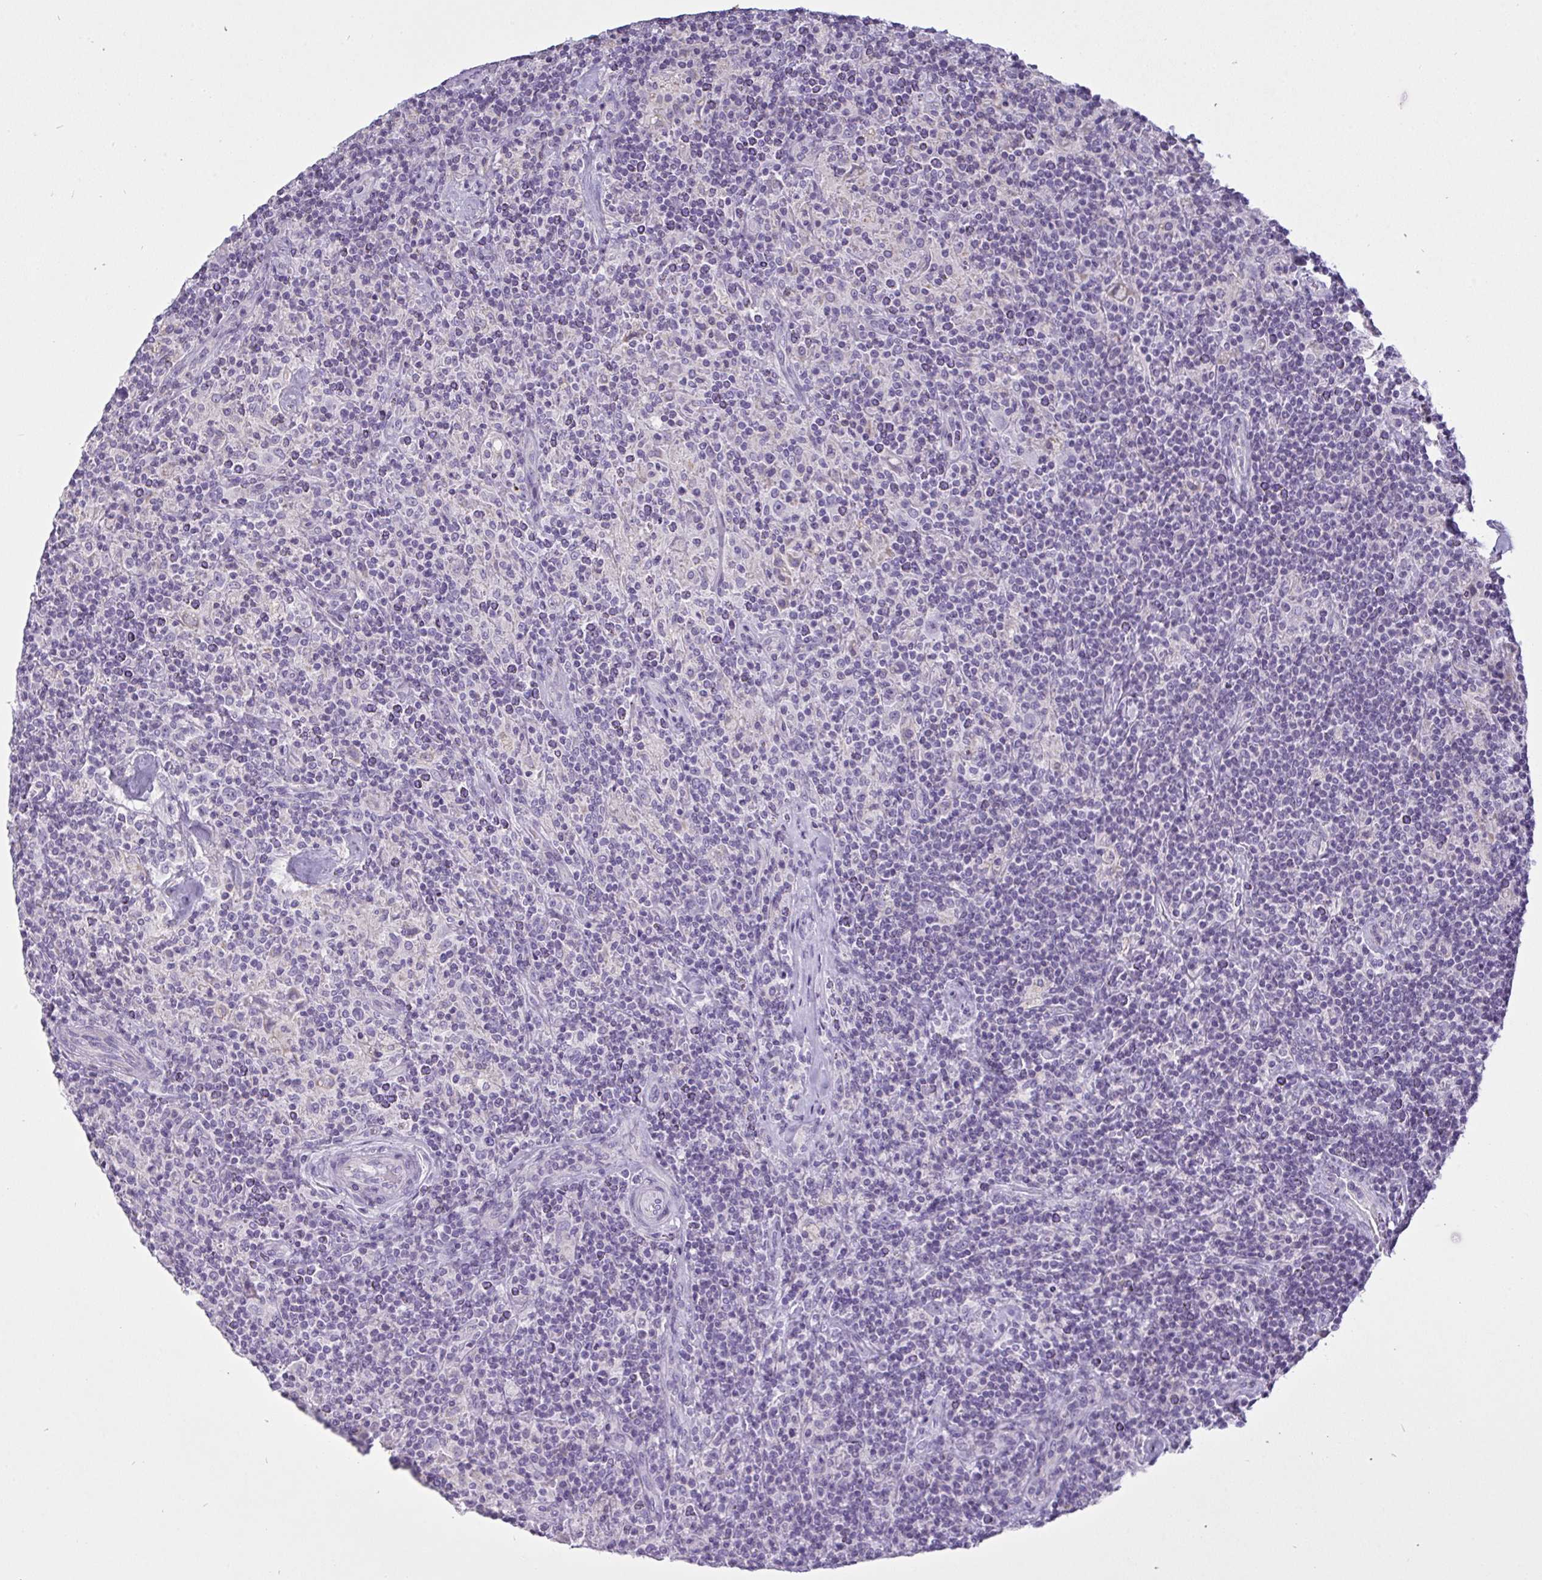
{"staining": {"intensity": "negative", "quantity": "none", "location": "none"}, "tissue": "lymphoma", "cell_type": "Tumor cells", "image_type": "cancer", "snomed": [{"axis": "morphology", "description": "Hodgkin's disease, NOS"}, {"axis": "topography", "description": "Lymph node"}], "caption": "Tumor cells are negative for protein expression in human lymphoma. Brightfield microscopy of immunohistochemistry (IHC) stained with DAB (3,3'-diaminobenzidine) (brown) and hematoxylin (blue), captured at high magnification.", "gene": "GSDMB", "patient": {"sex": "male", "age": 70}}